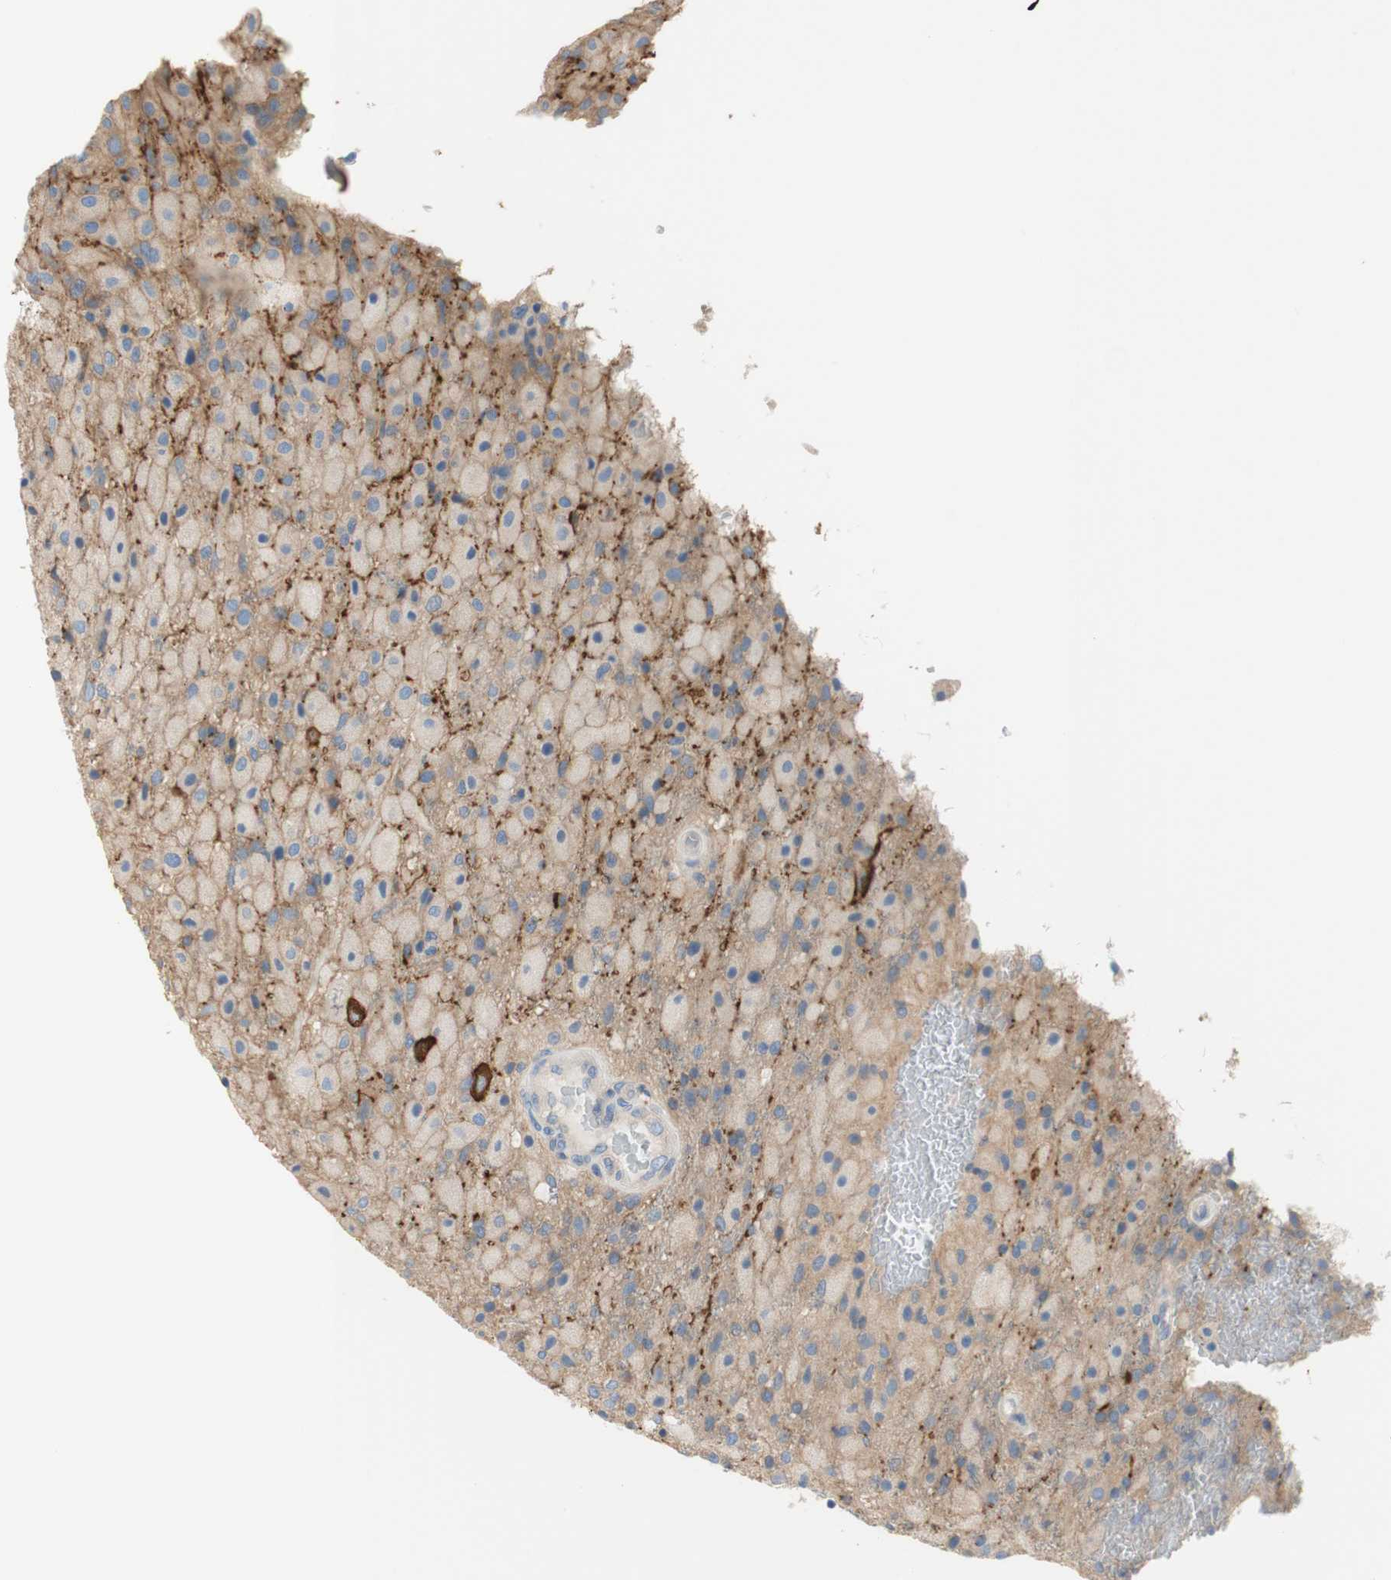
{"staining": {"intensity": "negative", "quantity": "none", "location": "none"}, "tissue": "glioma", "cell_type": "Tumor cells", "image_type": "cancer", "snomed": [{"axis": "morphology", "description": "Normal tissue, NOS"}, {"axis": "morphology", "description": "Glioma, malignant, High grade"}, {"axis": "topography", "description": "Cerebral cortex"}], "caption": "Immunohistochemistry image of malignant high-grade glioma stained for a protein (brown), which shows no staining in tumor cells. (DAB (3,3'-diaminobenzidine) immunohistochemistry (IHC) with hematoxylin counter stain).", "gene": "ATP2B1", "patient": {"sex": "male", "age": 77}}